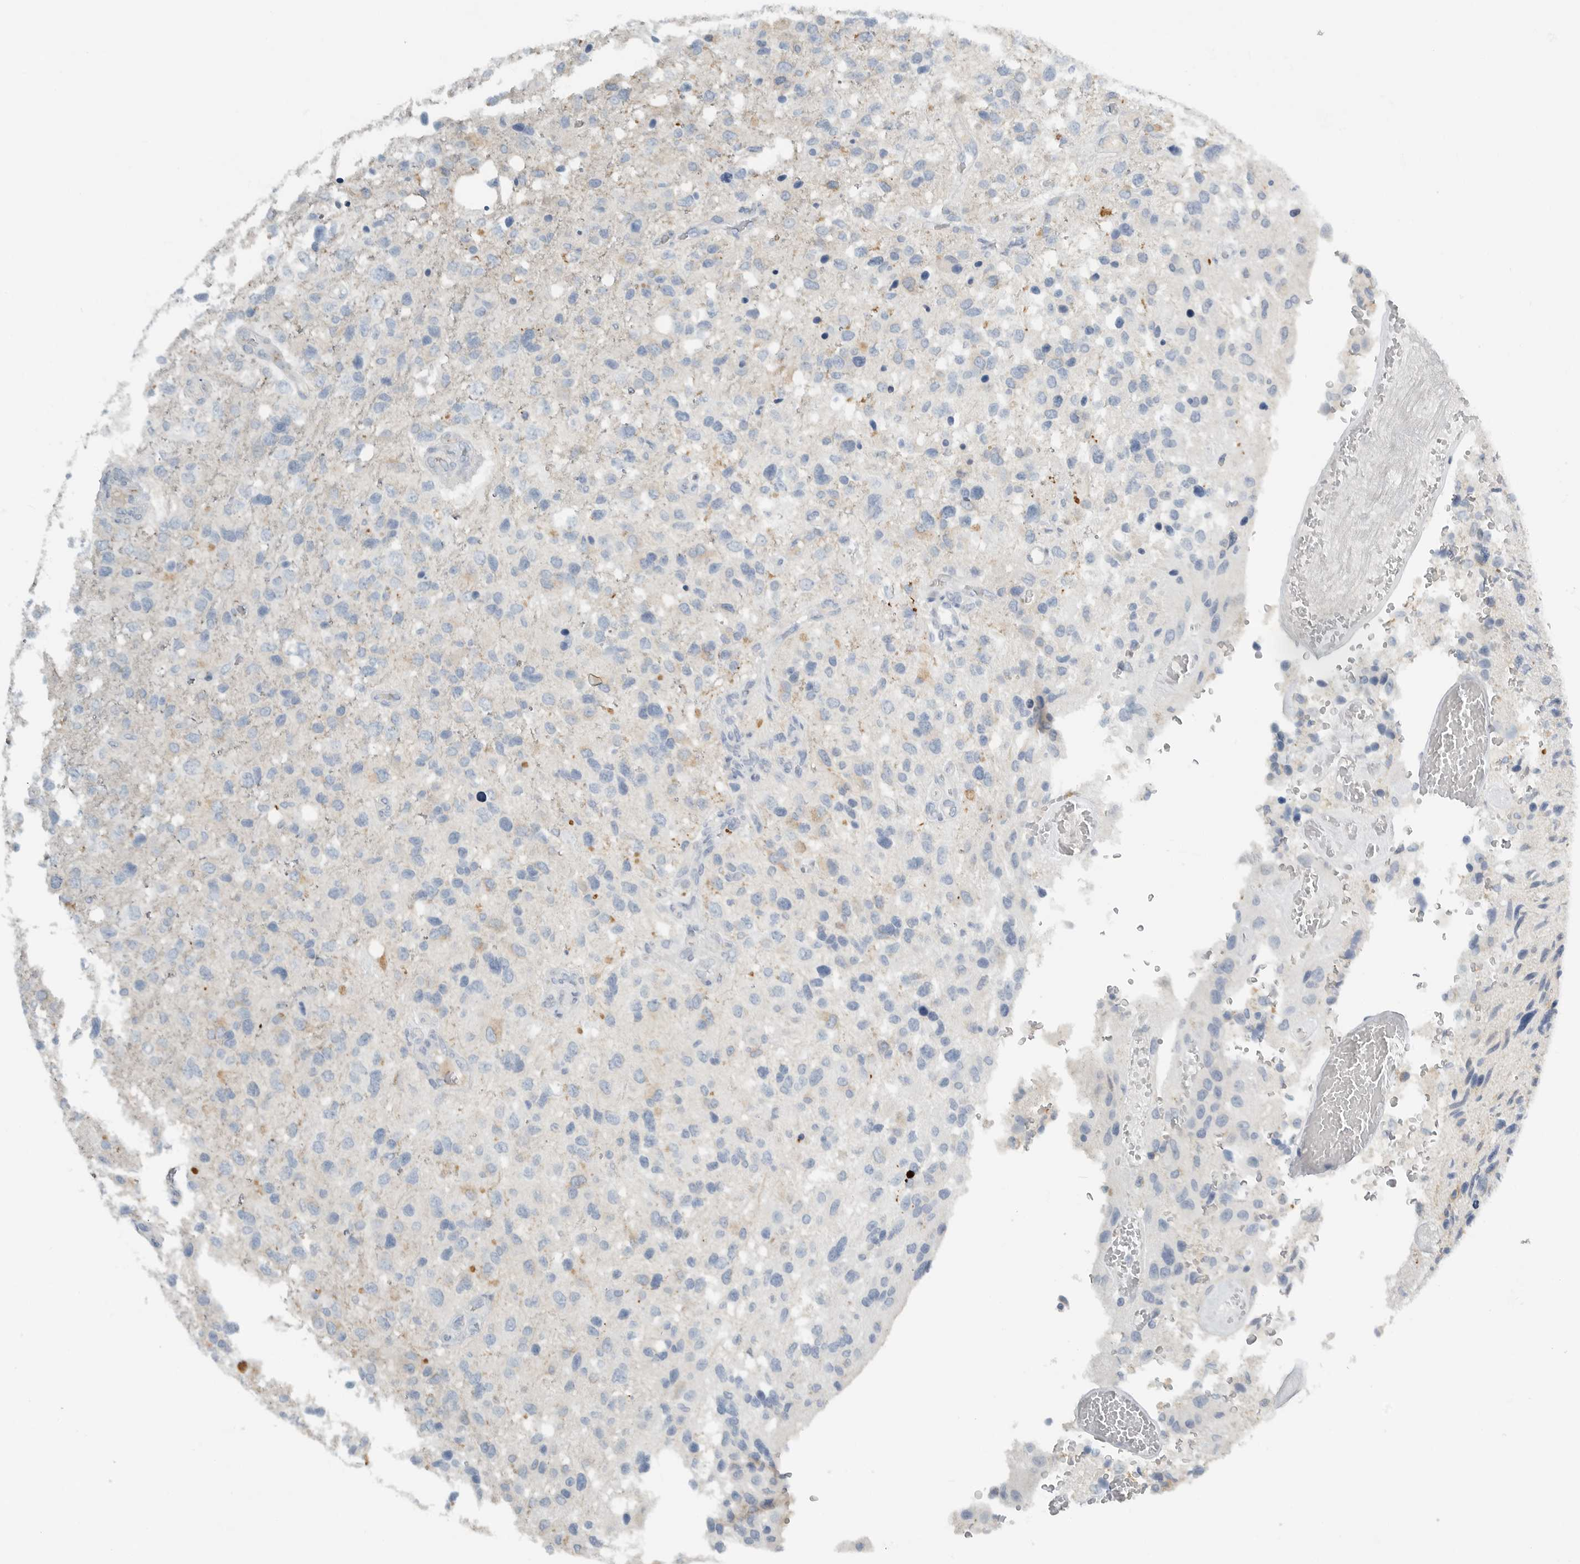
{"staining": {"intensity": "negative", "quantity": "none", "location": "none"}, "tissue": "glioma", "cell_type": "Tumor cells", "image_type": "cancer", "snomed": [{"axis": "morphology", "description": "Glioma, malignant, High grade"}, {"axis": "topography", "description": "Brain"}], "caption": "This histopathology image is of high-grade glioma (malignant) stained with immunohistochemistry (IHC) to label a protein in brown with the nuclei are counter-stained blue. There is no expression in tumor cells. The staining was performed using DAB to visualize the protein expression in brown, while the nuclei were stained in blue with hematoxylin (Magnification: 20x).", "gene": "PAM", "patient": {"sex": "female", "age": 58}}